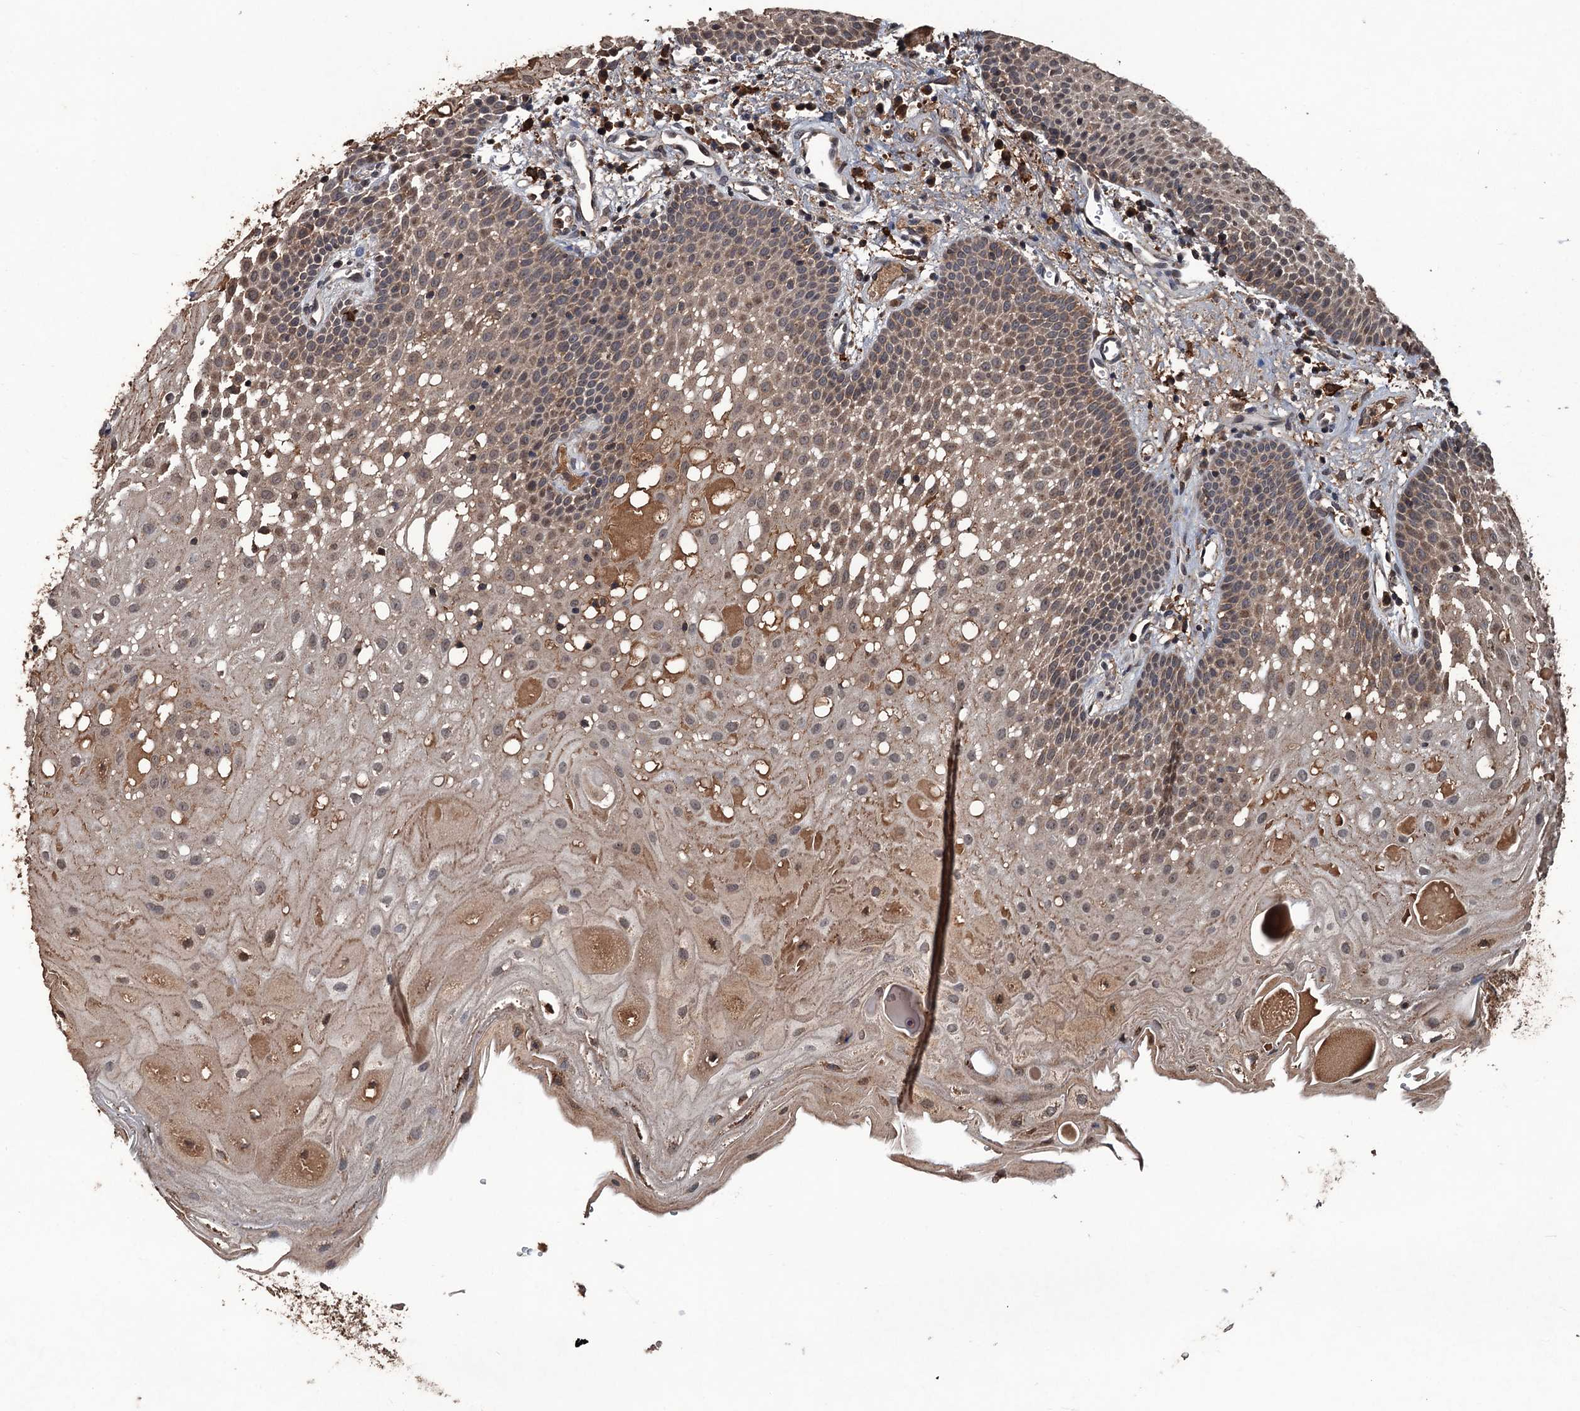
{"staining": {"intensity": "moderate", "quantity": ">75%", "location": "cytoplasmic/membranous,nuclear"}, "tissue": "oral mucosa", "cell_type": "Squamous epithelial cells", "image_type": "normal", "snomed": [{"axis": "morphology", "description": "Normal tissue, NOS"}, {"axis": "topography", "description": "Oral tissue"}], "caption": "Moderate cytoplasmic/membranous,nuclear positivity for a protein is appreciated in about >75% of squamous epithelial cells of unremarkable oral mucosa using IHC.", "gene": "ZNF438", "patient": {"sex": "male", "age": 74}}